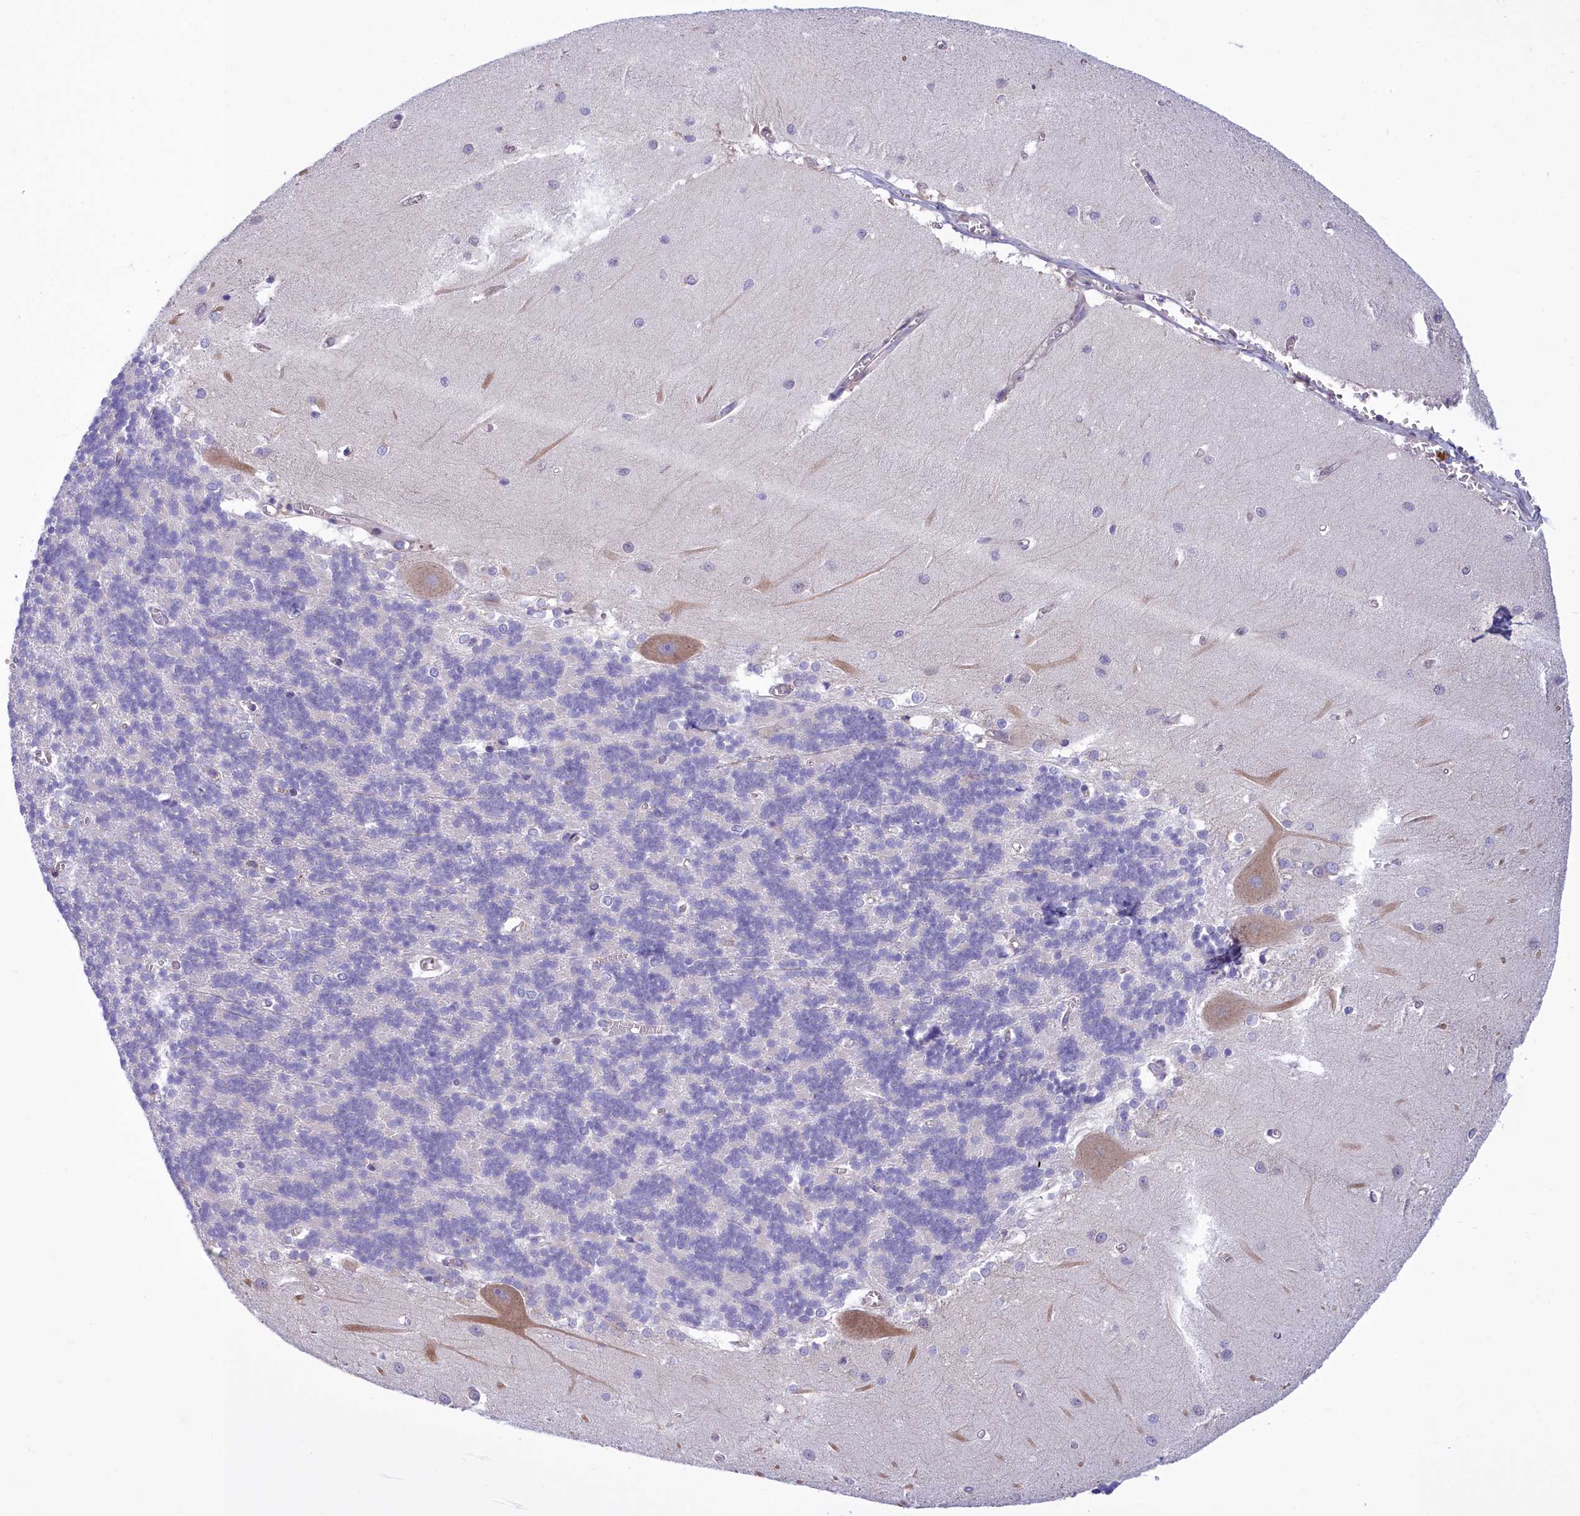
{"staining": {"intensity": "negative", "quantity": "none", "location": "none"}, "tissue": "cerebellum", "cell_type": "Cells in granular layer", "image_type": "normal", "snomed": [{"axis": "morphology", "description": "Normal tissue, NOS"}, {"axis": "topography", "description": "Cerebellum"}], "caption": "Cells in granular layer are negative for protein expression in normal human cerebellum.", "gene": "HM13", "patient": {"sex": "male", "age": 37}}